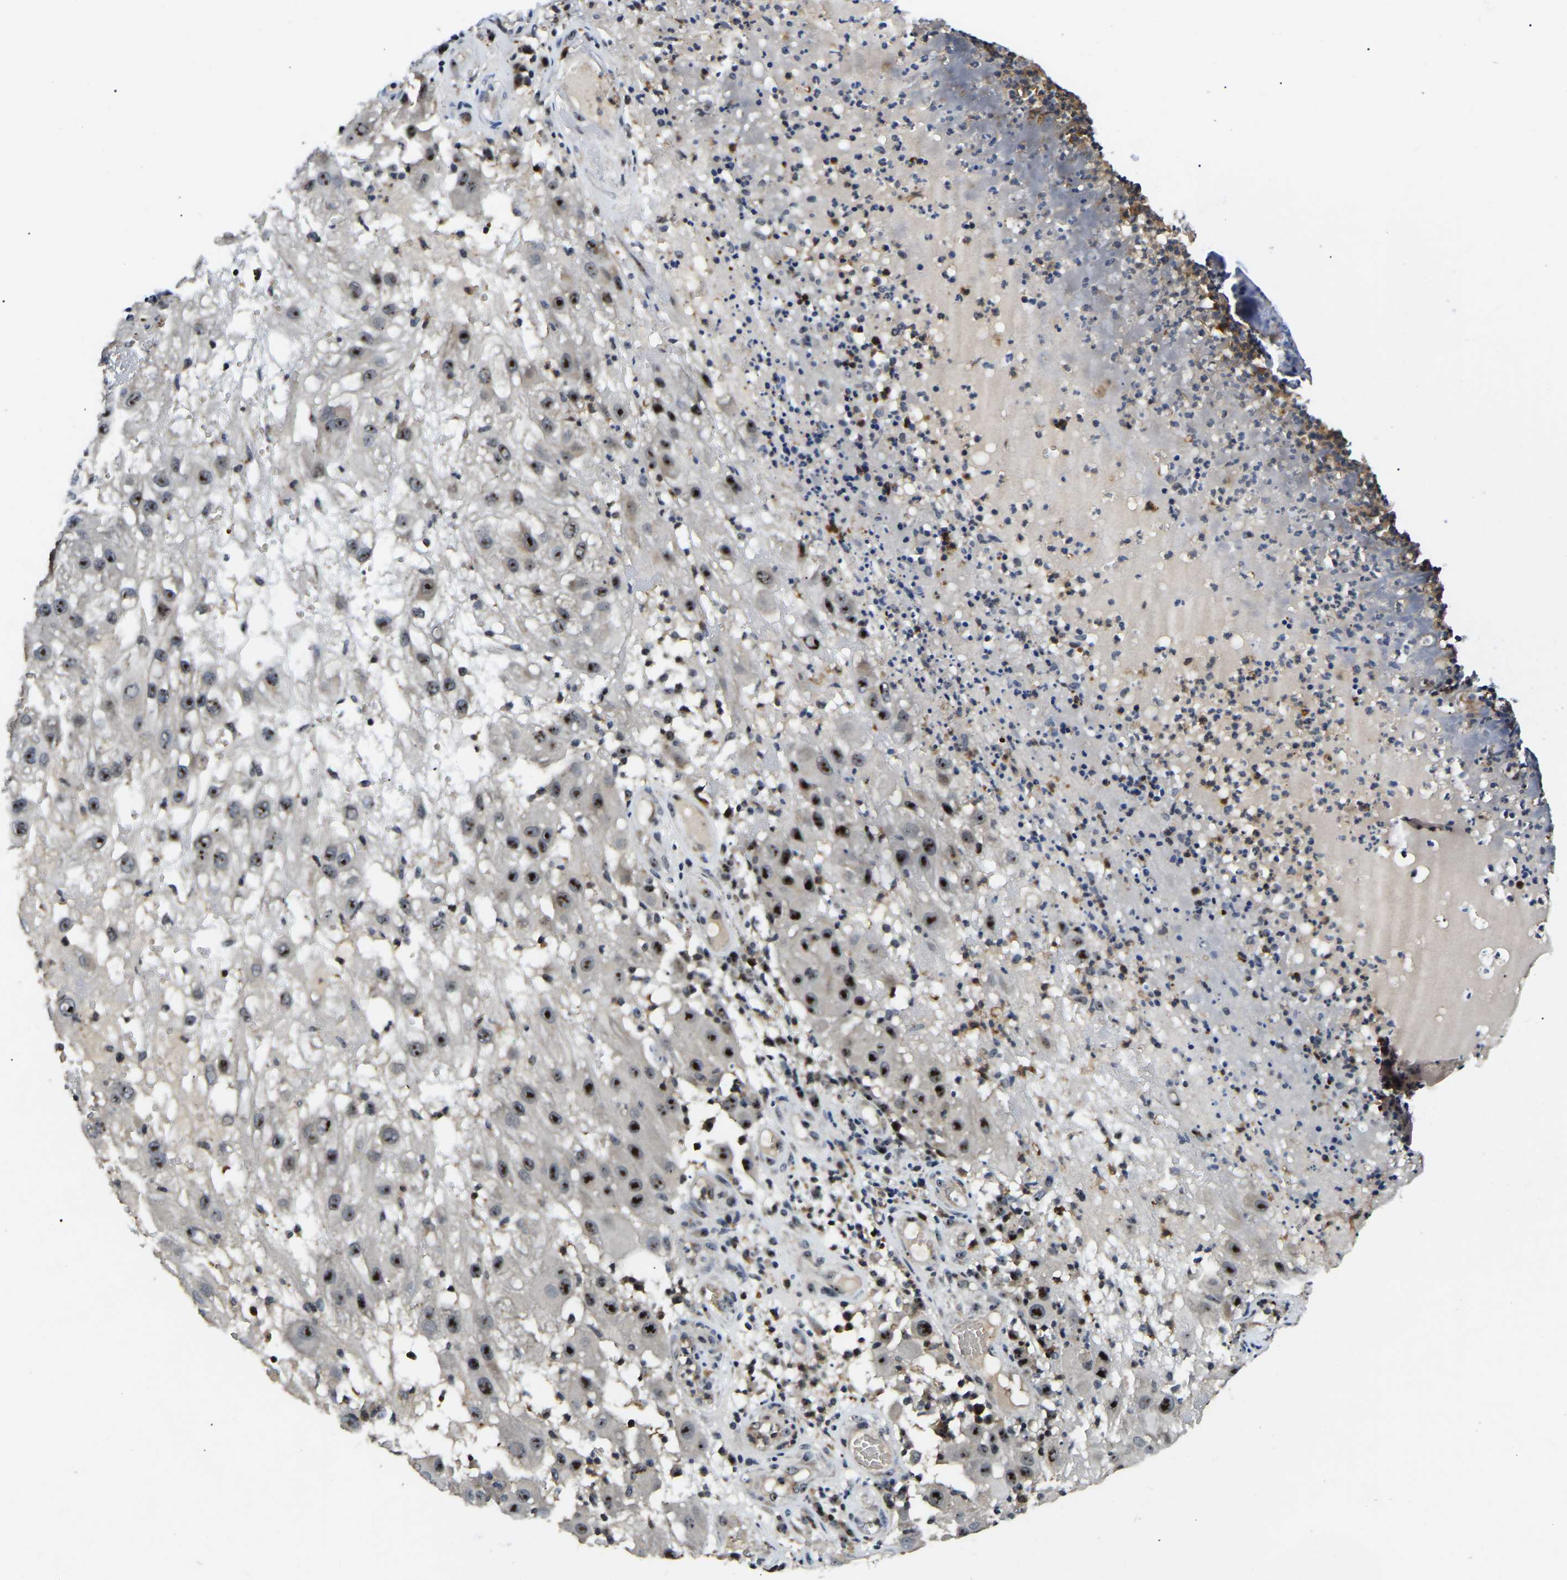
{"staining": {"intensity": "strong", "quantity": ">75%", "location": "nuclear"}, "tissue": "melanoma", "cell_type": "Tumor cells", "image_type": "cancer", "snomed": [{"axis": "morphology", "description": "Malignant melanoma, NOS"}, {"axis": "topography", "description": "Skin"}], "caption": "This histopathology image reveals IHC staining of melanoma, with high strong nuclear staining in about >75% of tumor cells.", "gene": "RBM28", "patient": {"sex": "female", "age": 81}}